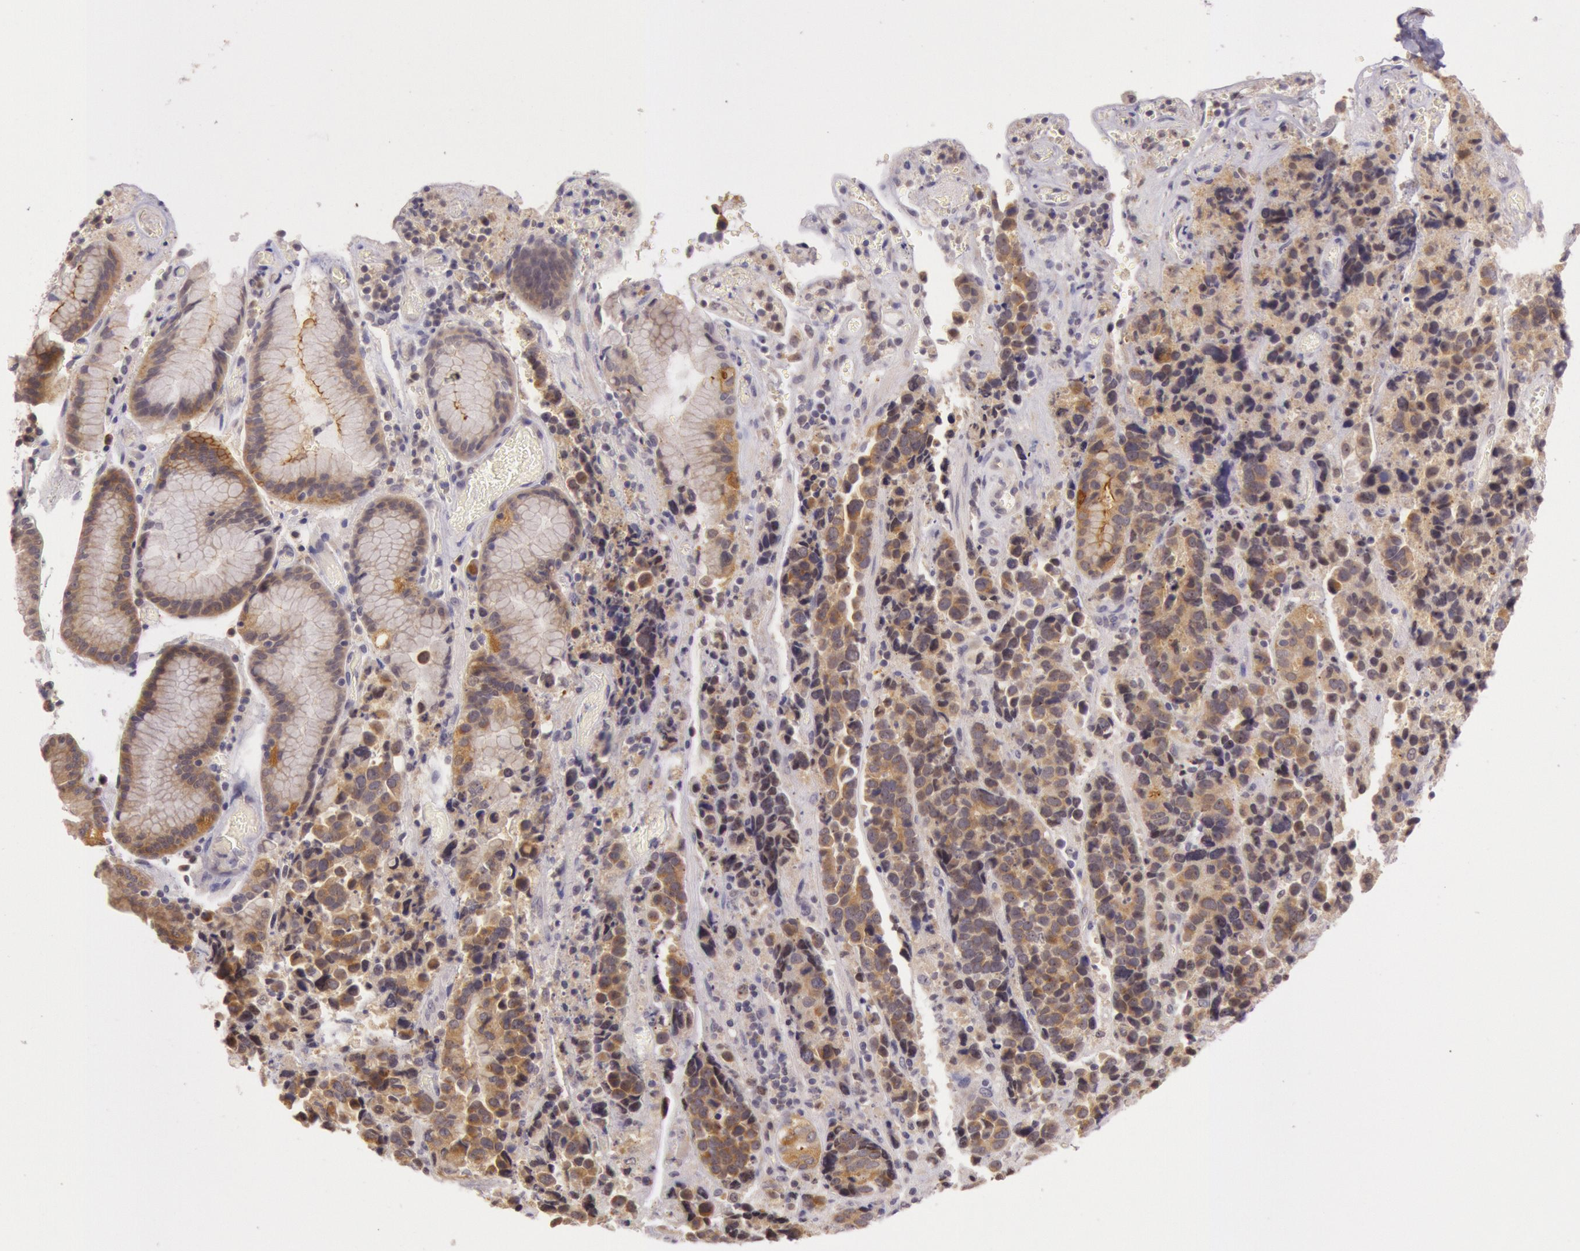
{"staining": {"intensity": "moderate", "quantity": ">75%", "location": "cytoplasmic/membranous"}, "tissue": "stomach cancer", "cell_type": "Tumor cells", "image_type": "cancer", "snomed": [{"axis": "morphology", "description": "Adenocarcinoma, NOS"}, {"axis": "topography", "description": "Stomach, upper"}], "caption": "Immunohistochemical staining of human stomach cancer (adenocarcinoma) displays medium levels of moderate cytoplasmic/membranous protein expression in approximately >75% of tumor cells.", "gene": "CDK16", "patient": {"sex": "male", "age": 71}}